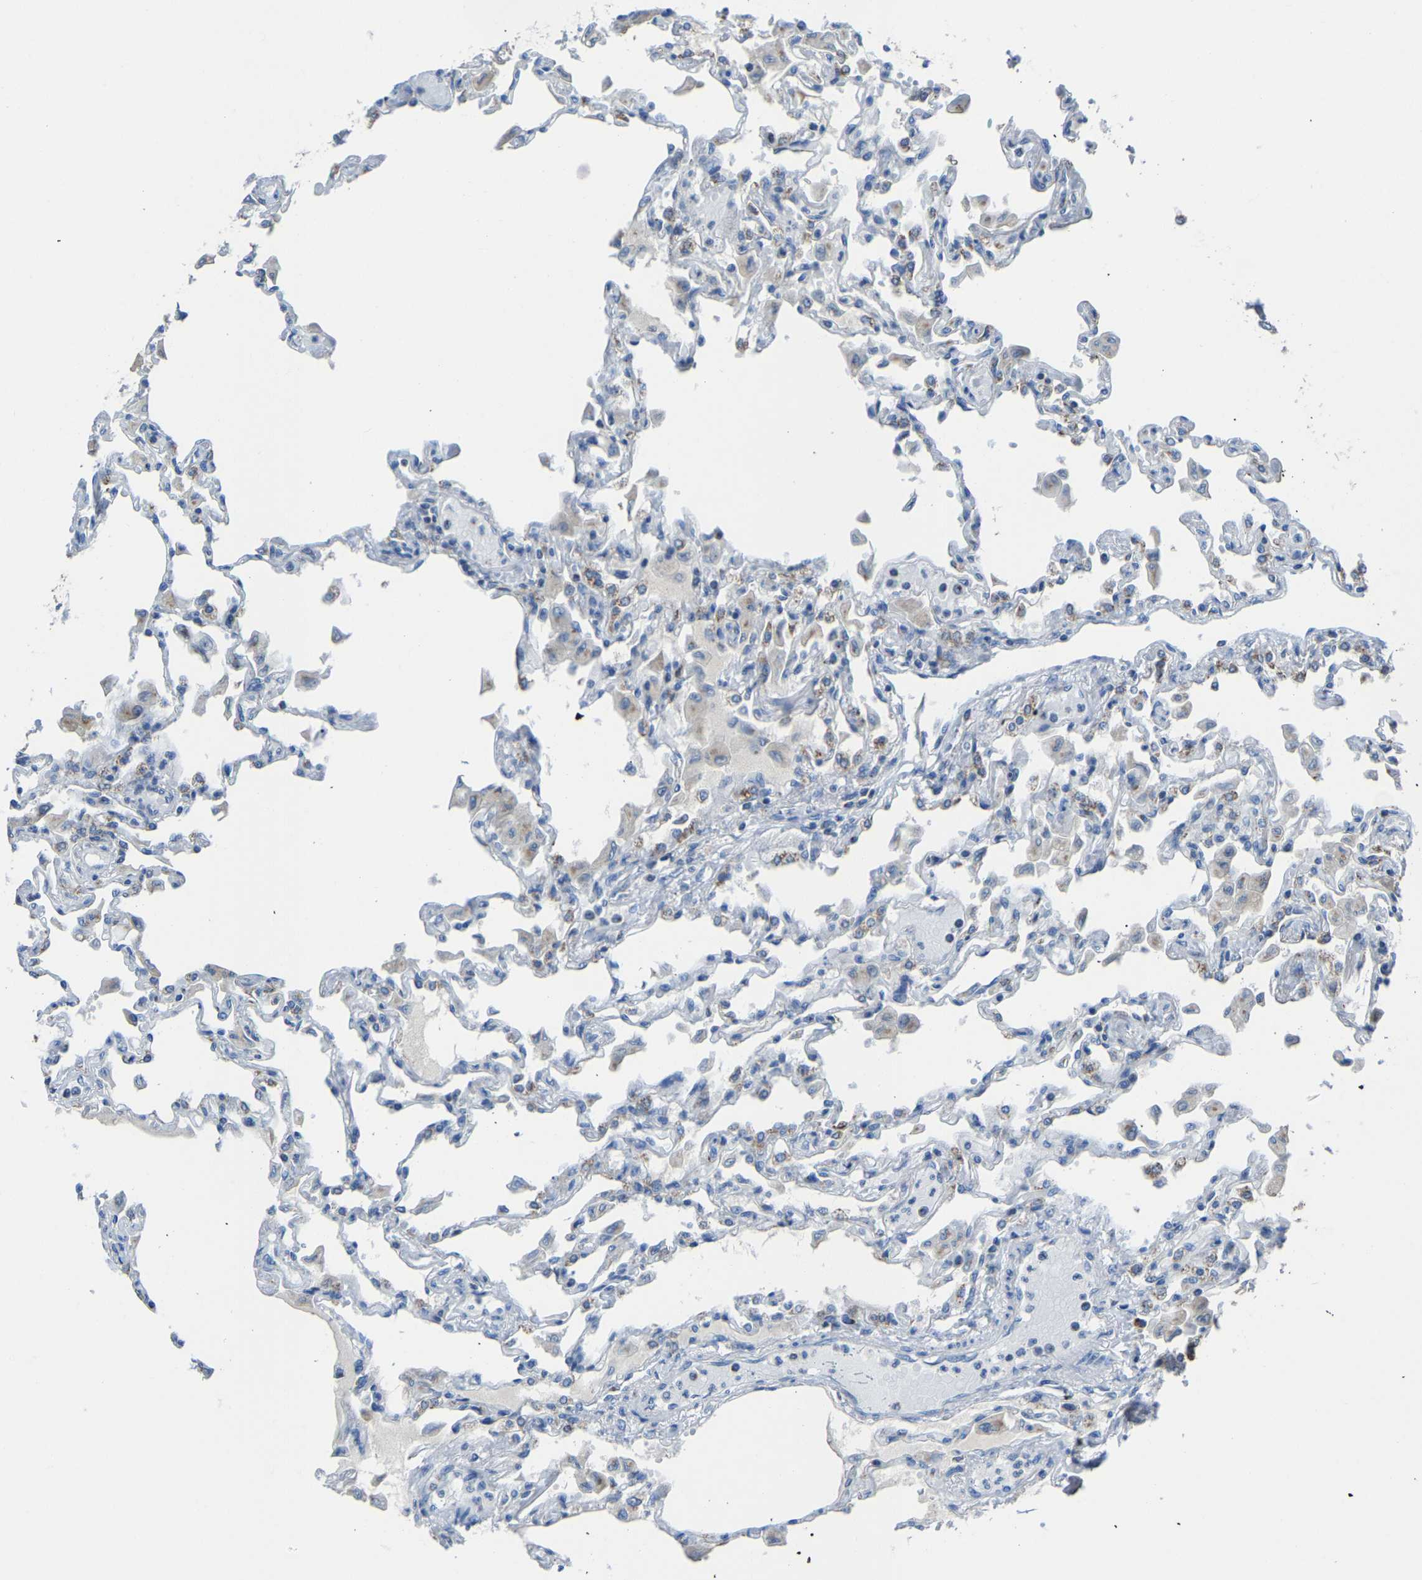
{"staining": {"intensity": "negative", "quantity": "none", "location": "none"}, "tissue": "lung", "cell_type": "Alveolar cells", "image_type": "normal", "snomed": [{"axis": "morphology", "description": "Normal tissue, NOS"}, {"axis": "topography", "description": "Bronchus"}, {"axis": "topography", "description": "Lung"}], "caption": "There is no significant staining in alveolar cells of lung. (DAB (3,3'-diaminobenzidine) immunohistochemistry with hematoxylin counter stain).", "gene": "CANT1", "patient": {"sex": "female", "age": 49}}